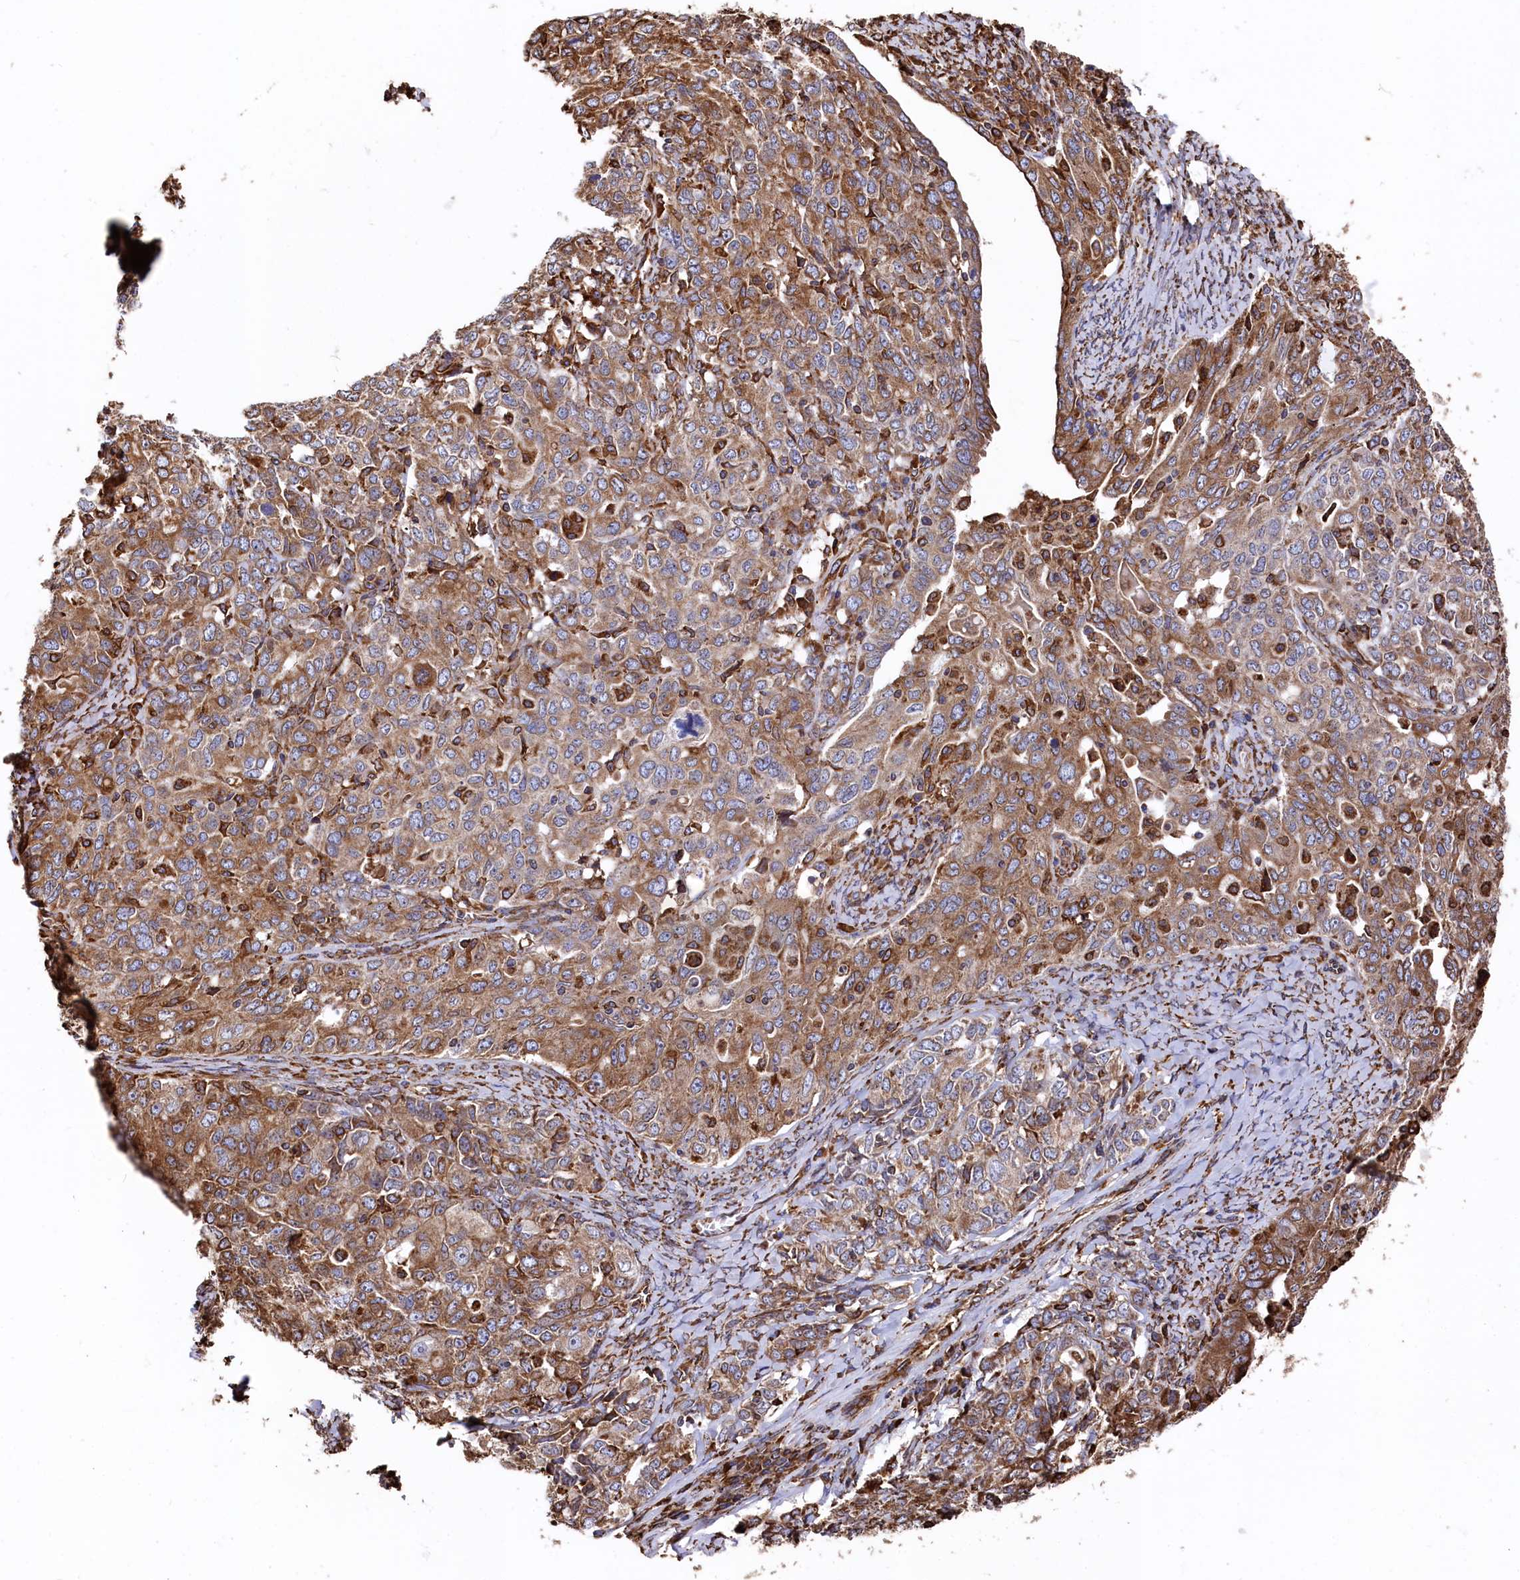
{"staining": {"intensity": "moderate", "quantity": ">75%", "location": "cytoplasmic/membranous"}, "tissue": "ovarian cancer", "cell_type": "Tumor cells", "image_type": "cancer", "snomed": [{"axis": "morphology", "description": "Carcinoma, endometroid"}, {"axis": "topography", "description": "Ovary"}], "caption": "Immunohistochemical staining of endometroid carcinoma (ovarian) shows medium levels of moderate cytoplasmic/membranous protein positivity in about >75% of tumor cells.", "gene": "NEURL1B", "patient": {"sex": "female", "age": 62}}